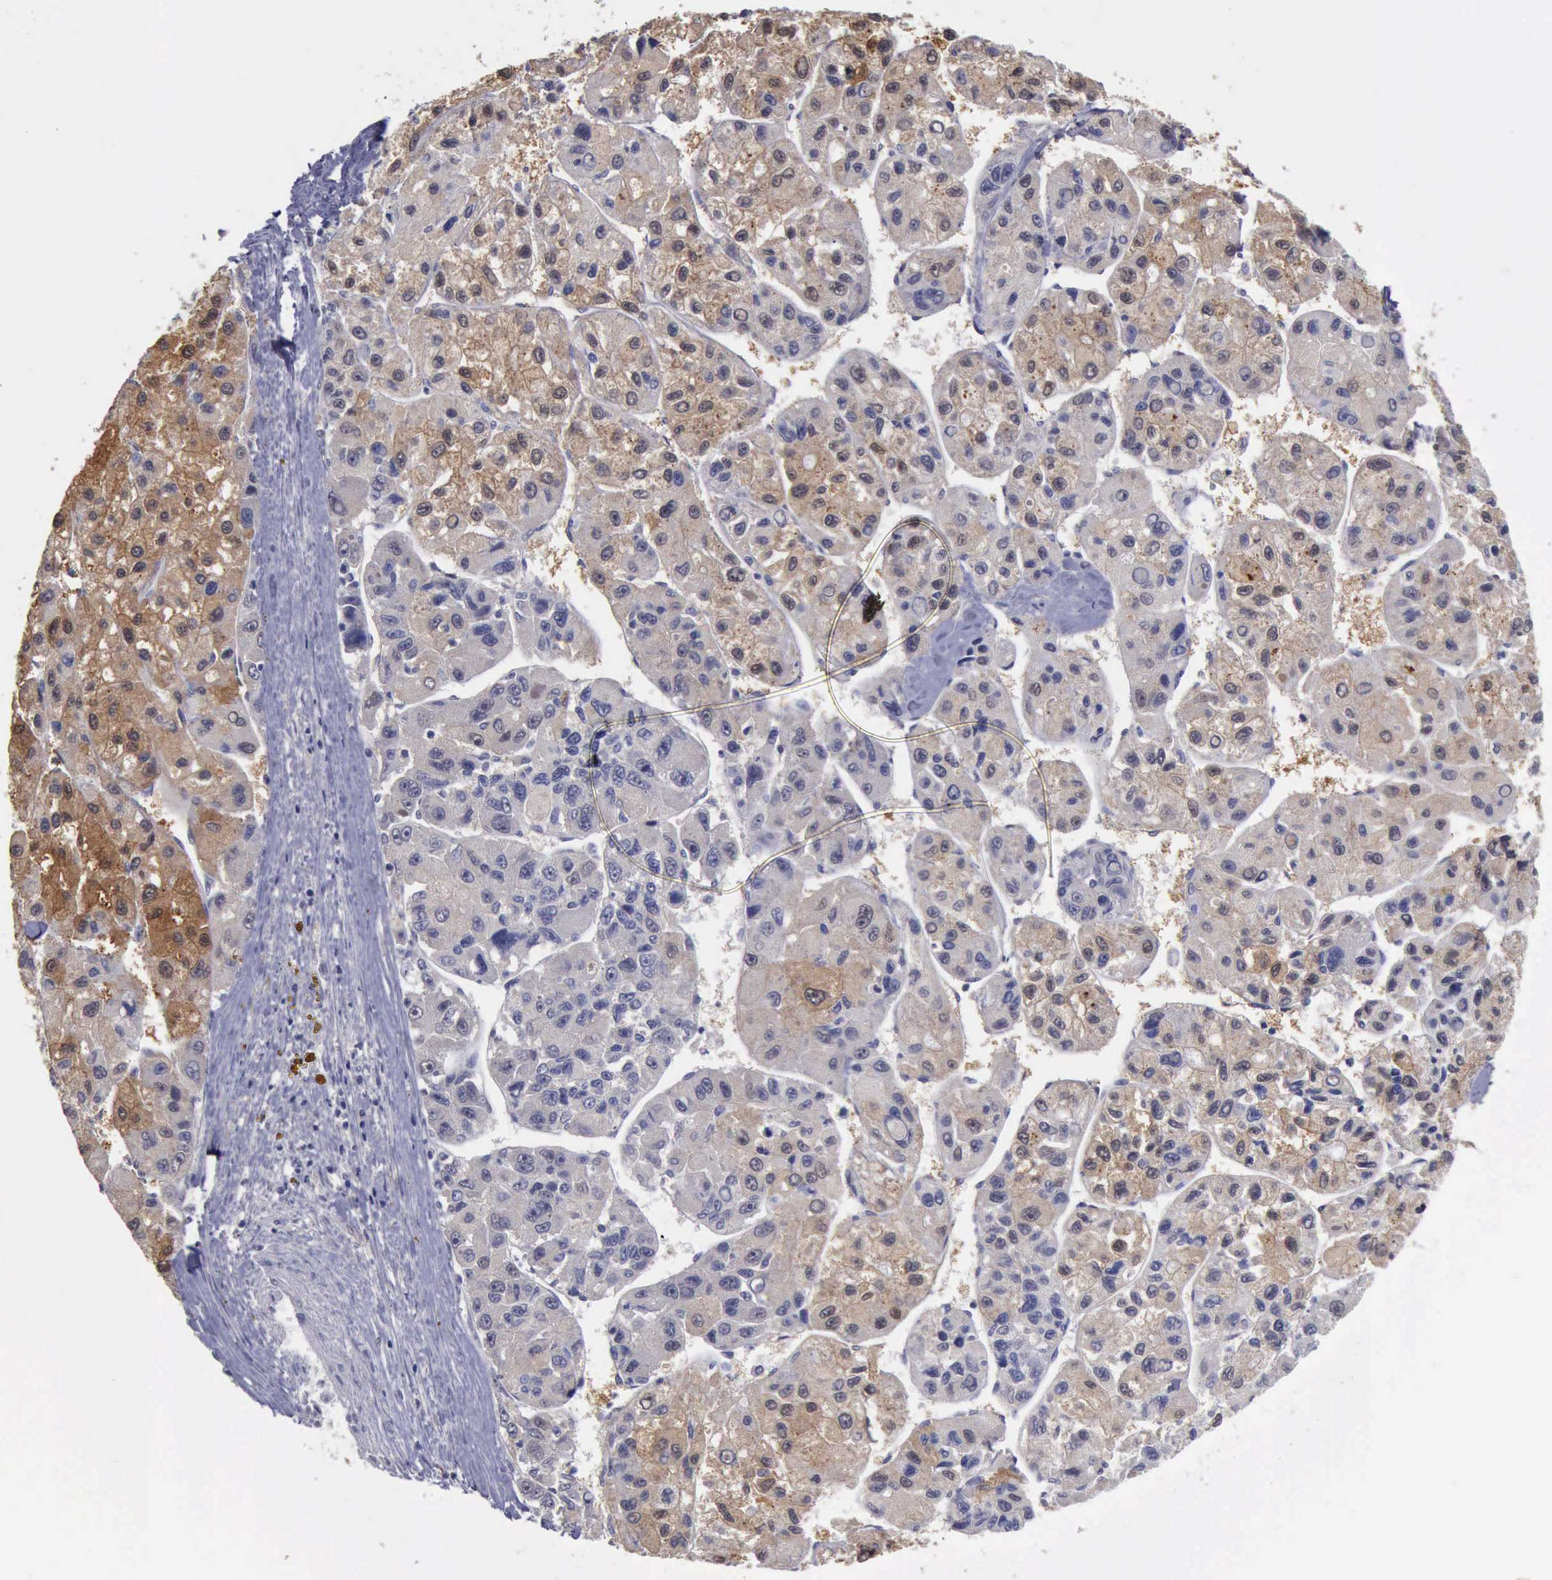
{"staining": {"intensity": "weak", "quantity": "25%-75%", "location": "cytoplasmic/membranous"}, "tissue": "liver cancer", "cell_type": "Tumor cells", "image_type": "cancer", "snomed": [{"axis": "morphology", "description": "Carcinoma, Hepatocellular, NOS"}, {"axis": "topography", "description": "Liver"}], "caption": "Tumor cells demonstrate low levels of weak cytoplasmic/membranous staining in about 25%-75% of cells in hepatocellular carcinoma (liver).", "gene": "PHKA1", "patient": {"sex": "male", "age": 64}}